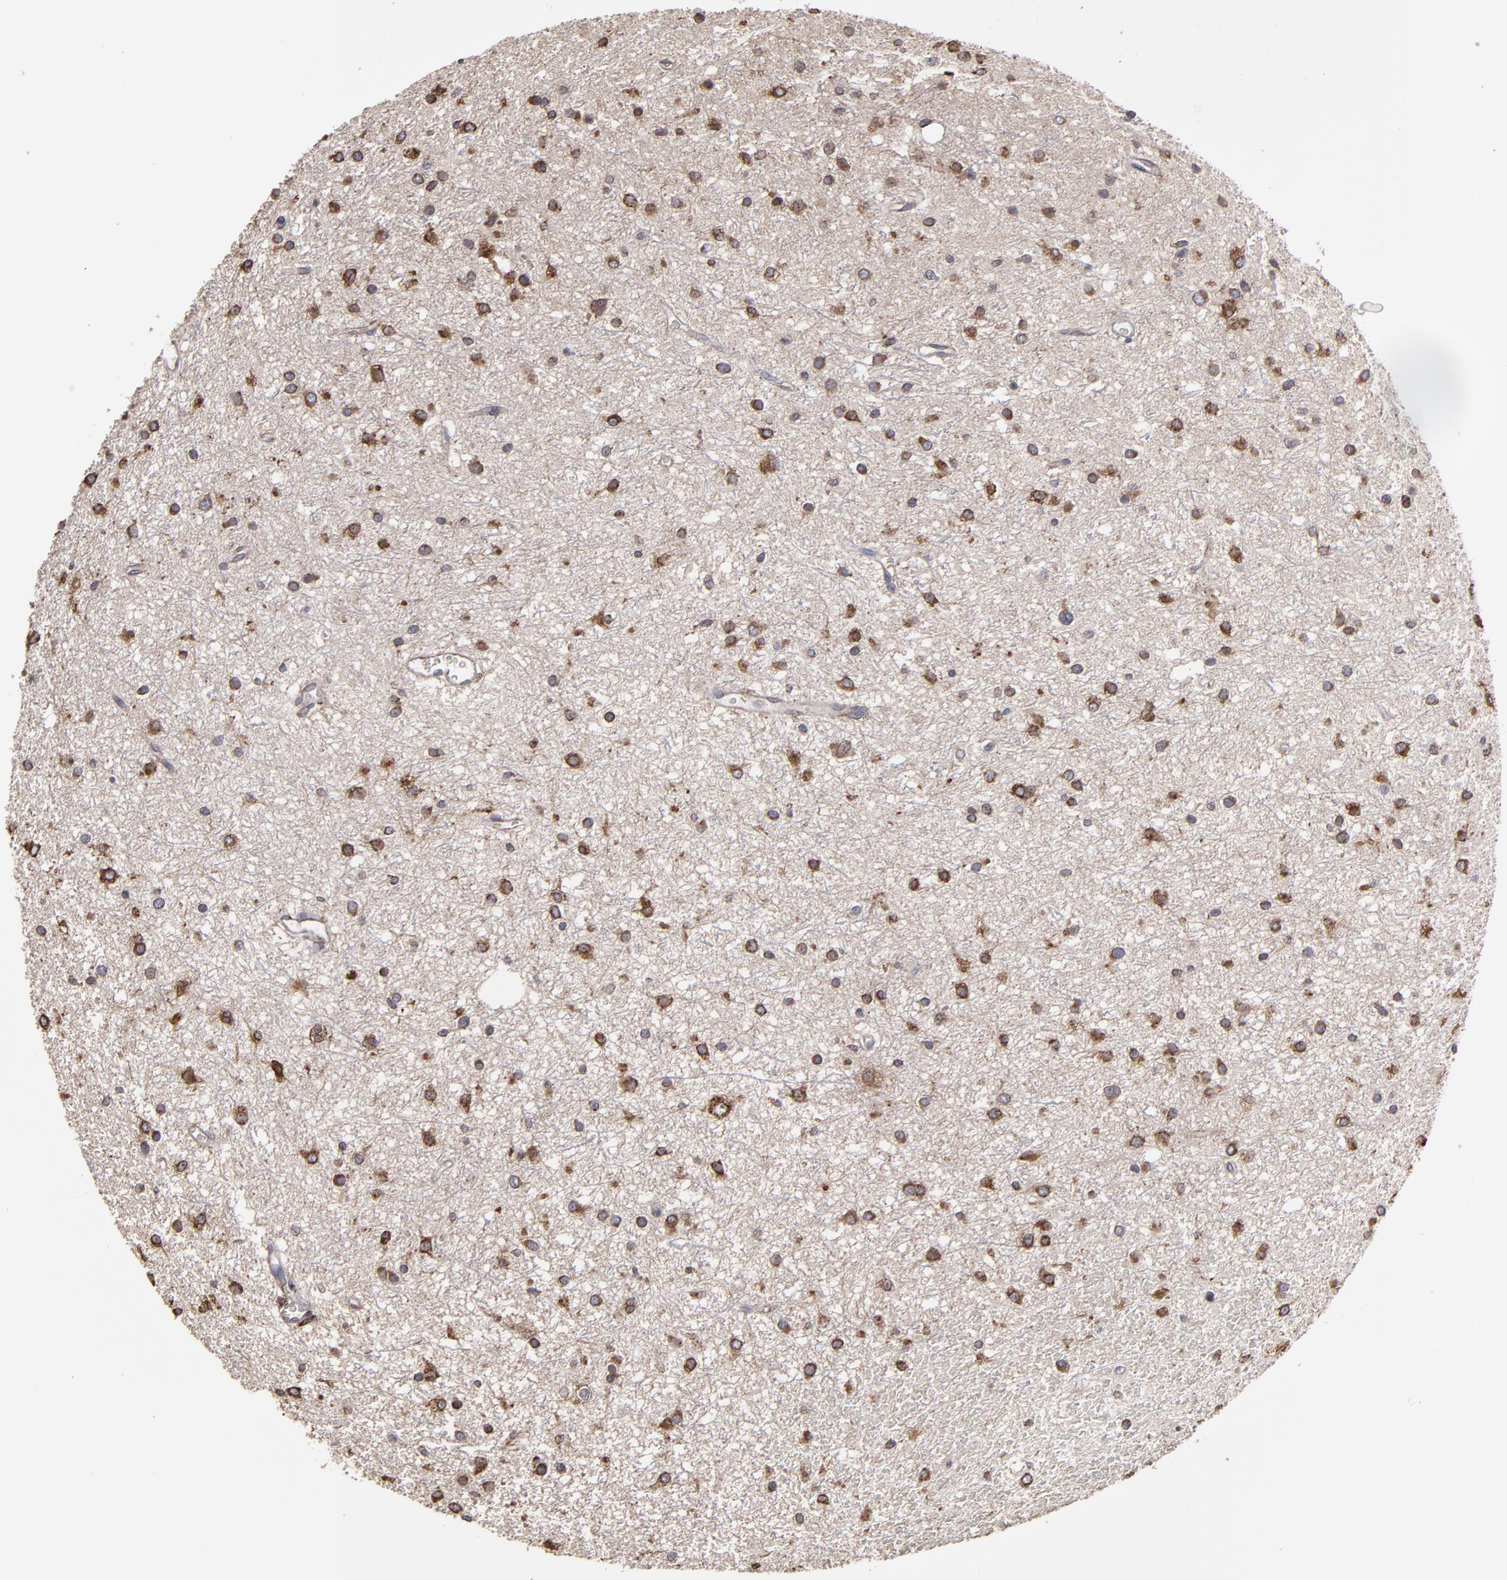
{"staining": {"intensity": "moderate", "quantity": "25%-75%", "location": "cytoplasmic/membranous"}, "tissue": "glioma", "cell_type": "Tumor cells", "image_type": "cancer", "snomed": [{"axis": "morphology", "description": "Glioma, malignant, Low grade"}, {"axis": "topography", "description": "Brain"}], "caption": "Malignant low-grade glioma was stained to show a protein in brown. There is medium levels of moderate cytoplasmic/membranous staining in approximately 25%-75% of tumor cells.", "gene": "SND1", "patient": {"sex": "female", "age": 36}}